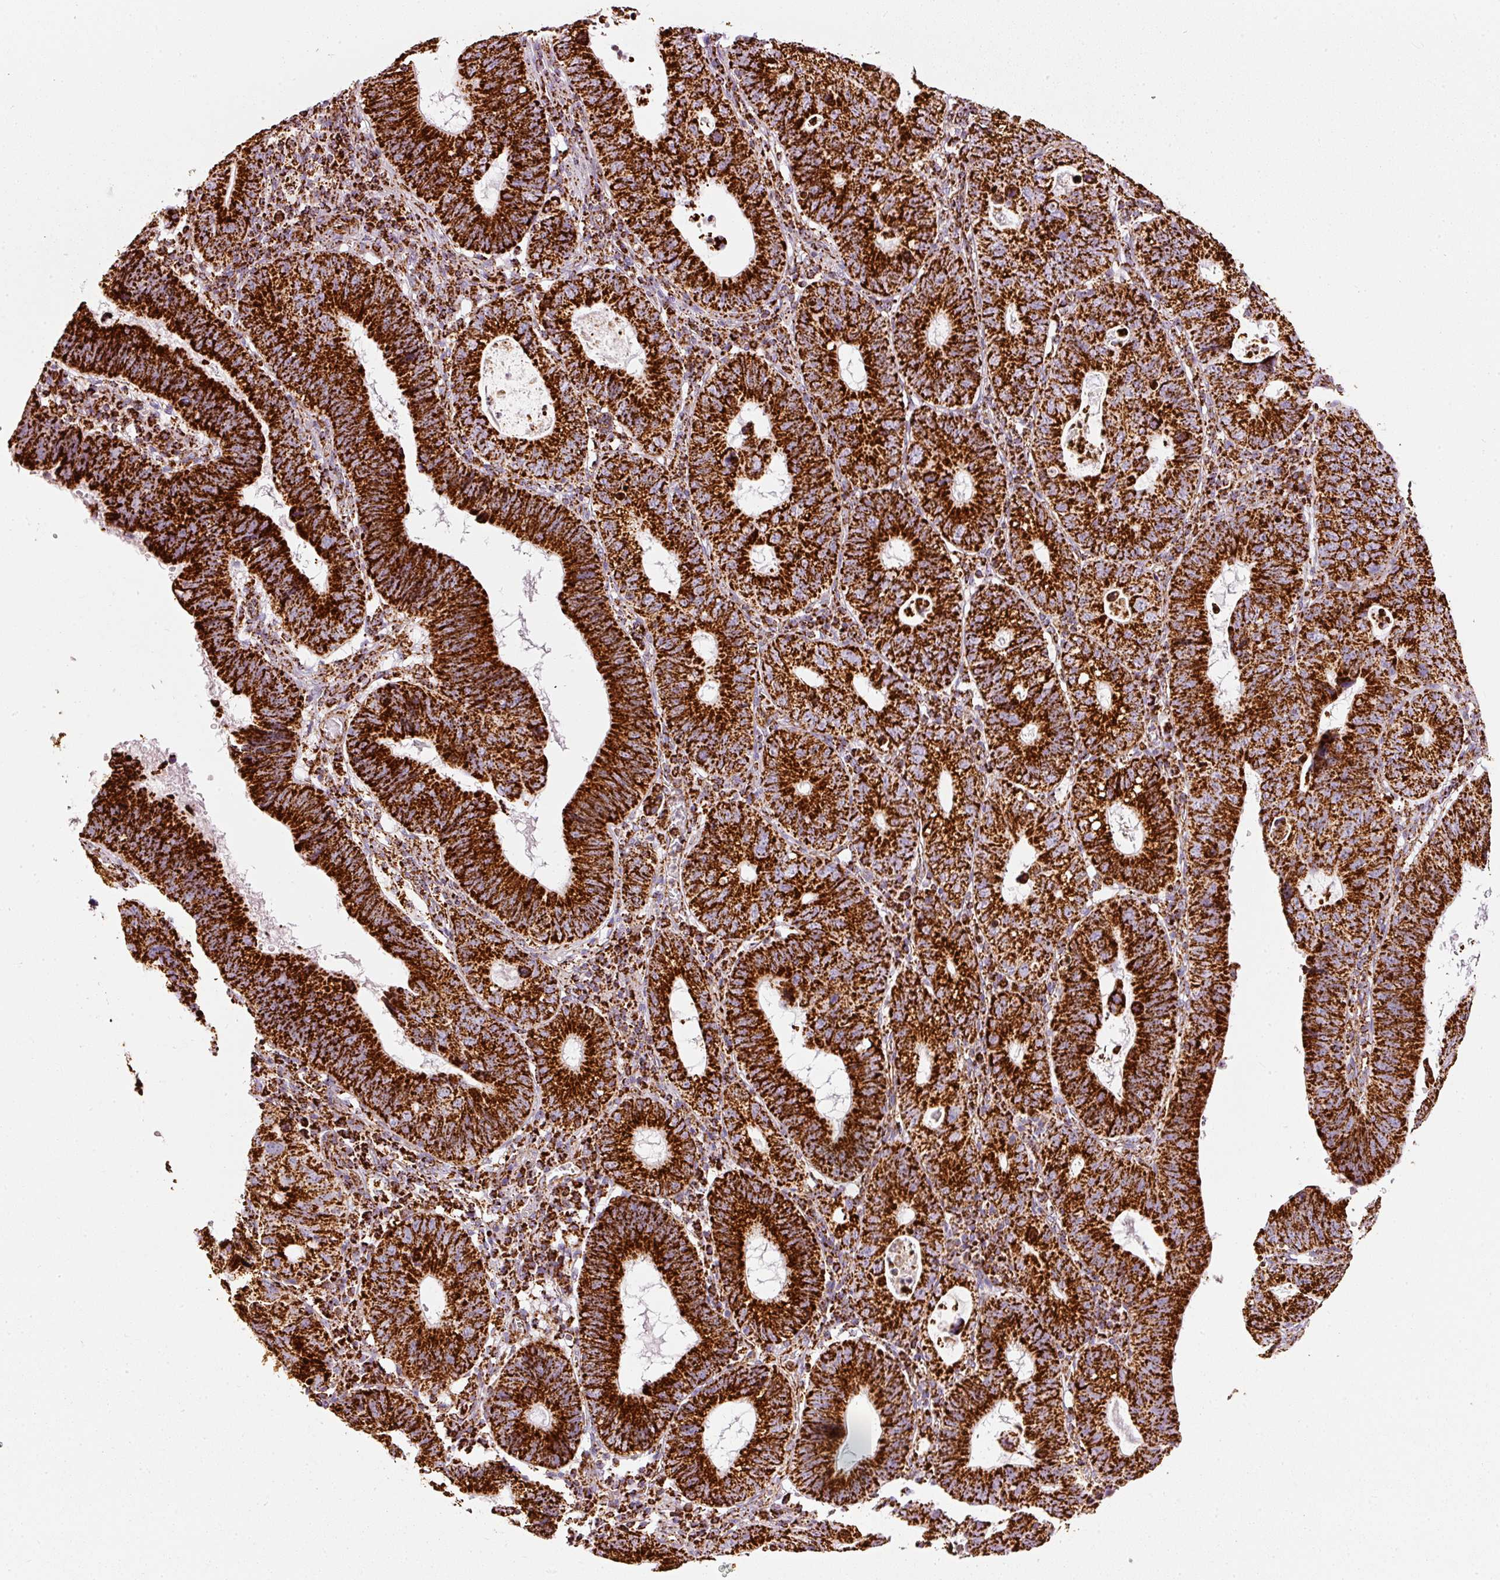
{"staining": {"intensity": "strong", "quantity": ">75%", "location": "cytoplasmic/membranous"}, "tissue": "stomach cancer", "cell_type": "Tumor cells", "image_type": "cancer", "snomed": [{"axis": "morphology", "description": "Adenocarcinoma, NOS"}, {"axis": "topography", "description": "Stomach"}], "caption": "Immunohistochemistry (IHC) of adenocarcinoma (stomach) demonstrates high levels of strong cytoplasmic/membranous expression in approximately >75% of tumor cells. The staining was performed using DAB (3,3'-diaminobenzidine) to visualize the protein expression in brown, while the nuclei were stained in blue with hematoxylin (Magnification: 20x).", "gene": "MT-CO2", "patient": {"sex": "male", "age": 59}}